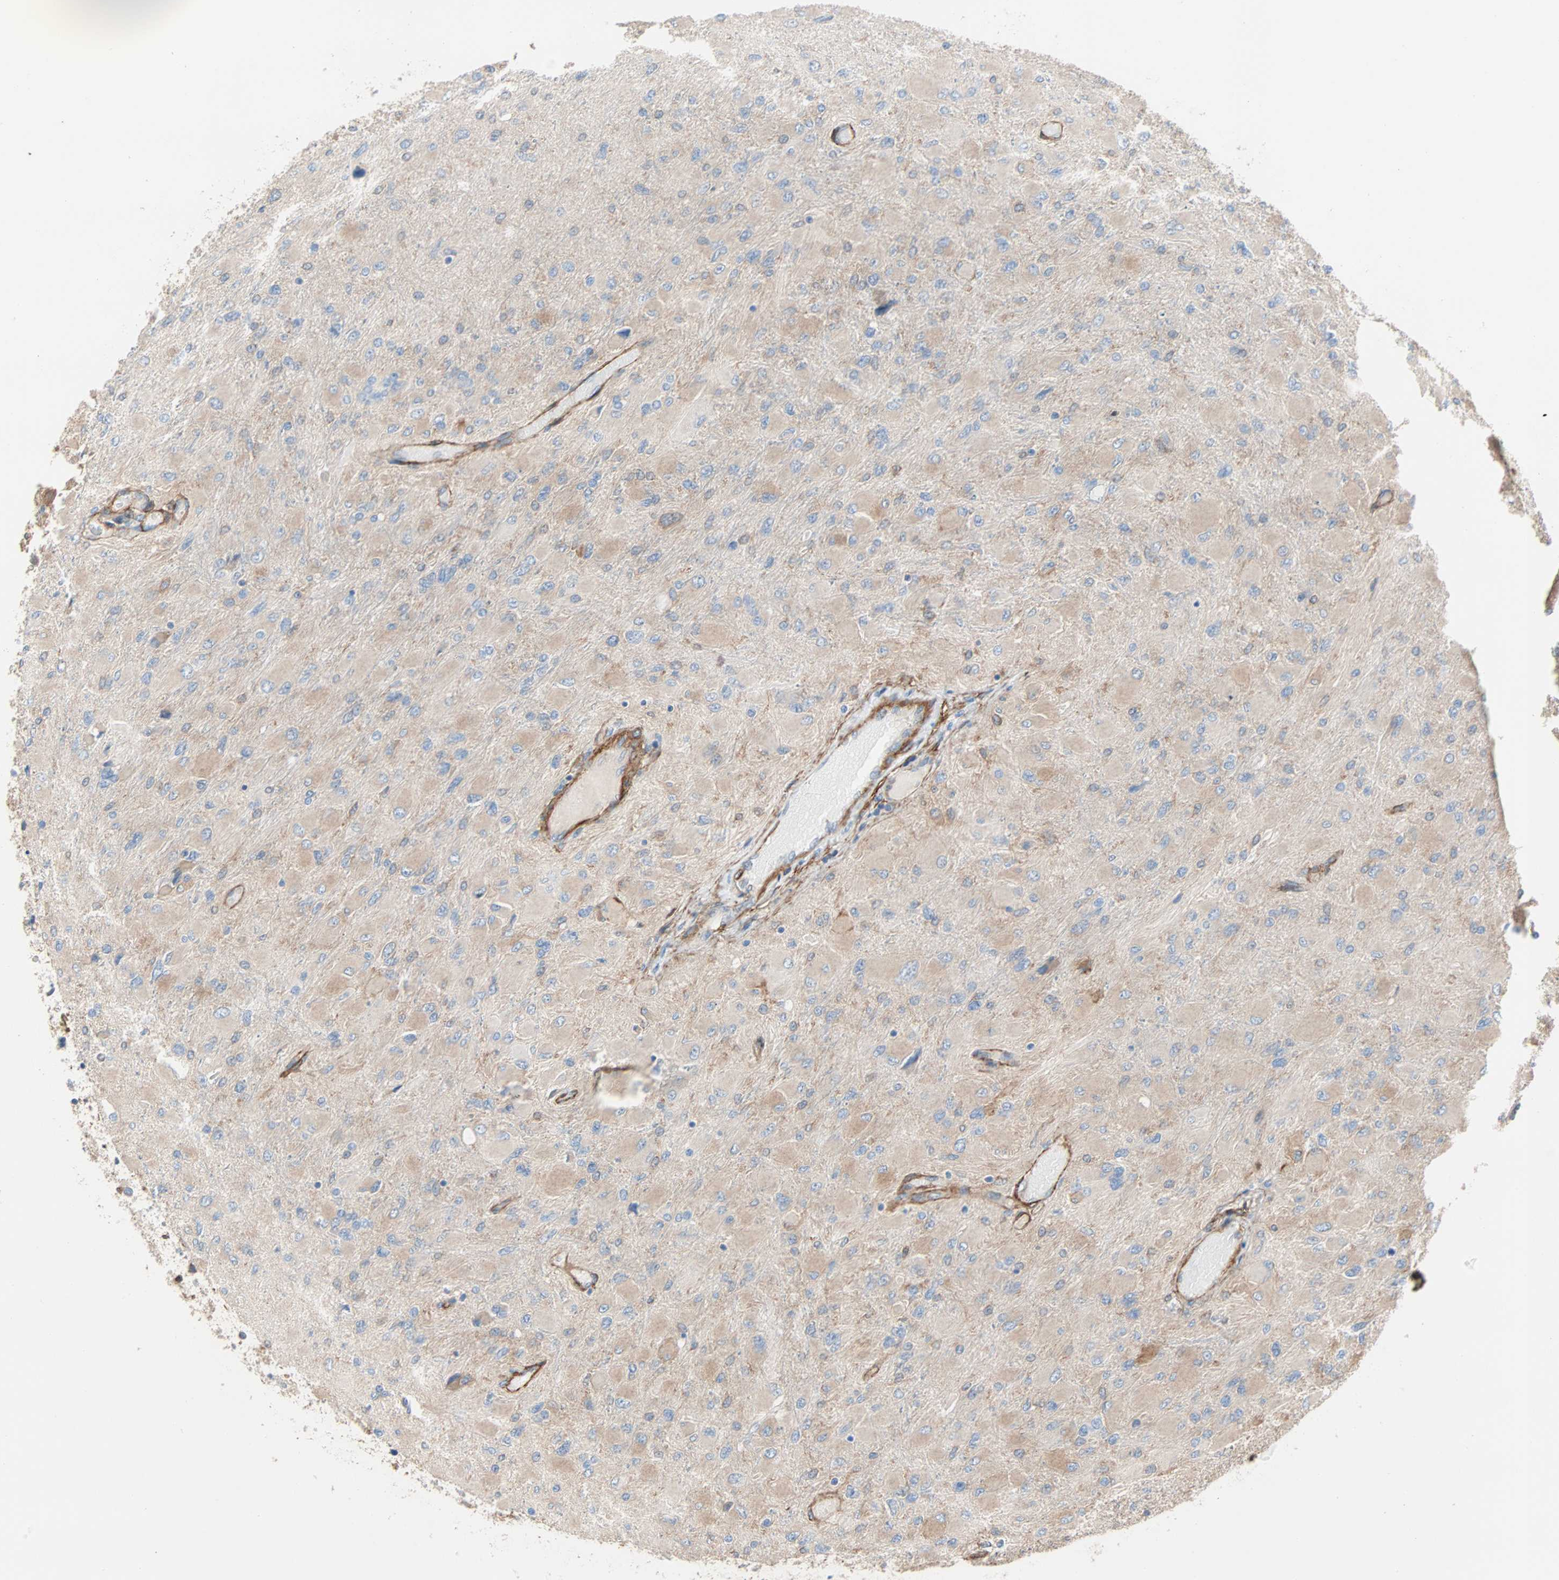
{"staining": {"intensity": "weak", "quantity": ">75%", "location": "cytoplasmic/membranous"}, "tissue": "glioma", "cell_type": "Tumor cells", "image_type": "cancer", "snomed": [{"axis": "morphology", "description": "Glioma, malignant, High grade"}, {"axis": "topography", "description": "Cerebral cortex"}], "caption": "A high-resolution histopathology image shows immunohistochemistry staining of glioma, which displays weak cytoplasmic/membranous expression in about >75% of tumor cells.", "gene": "EPB41L2", "patient": {"sex": "female", "age": 36}}